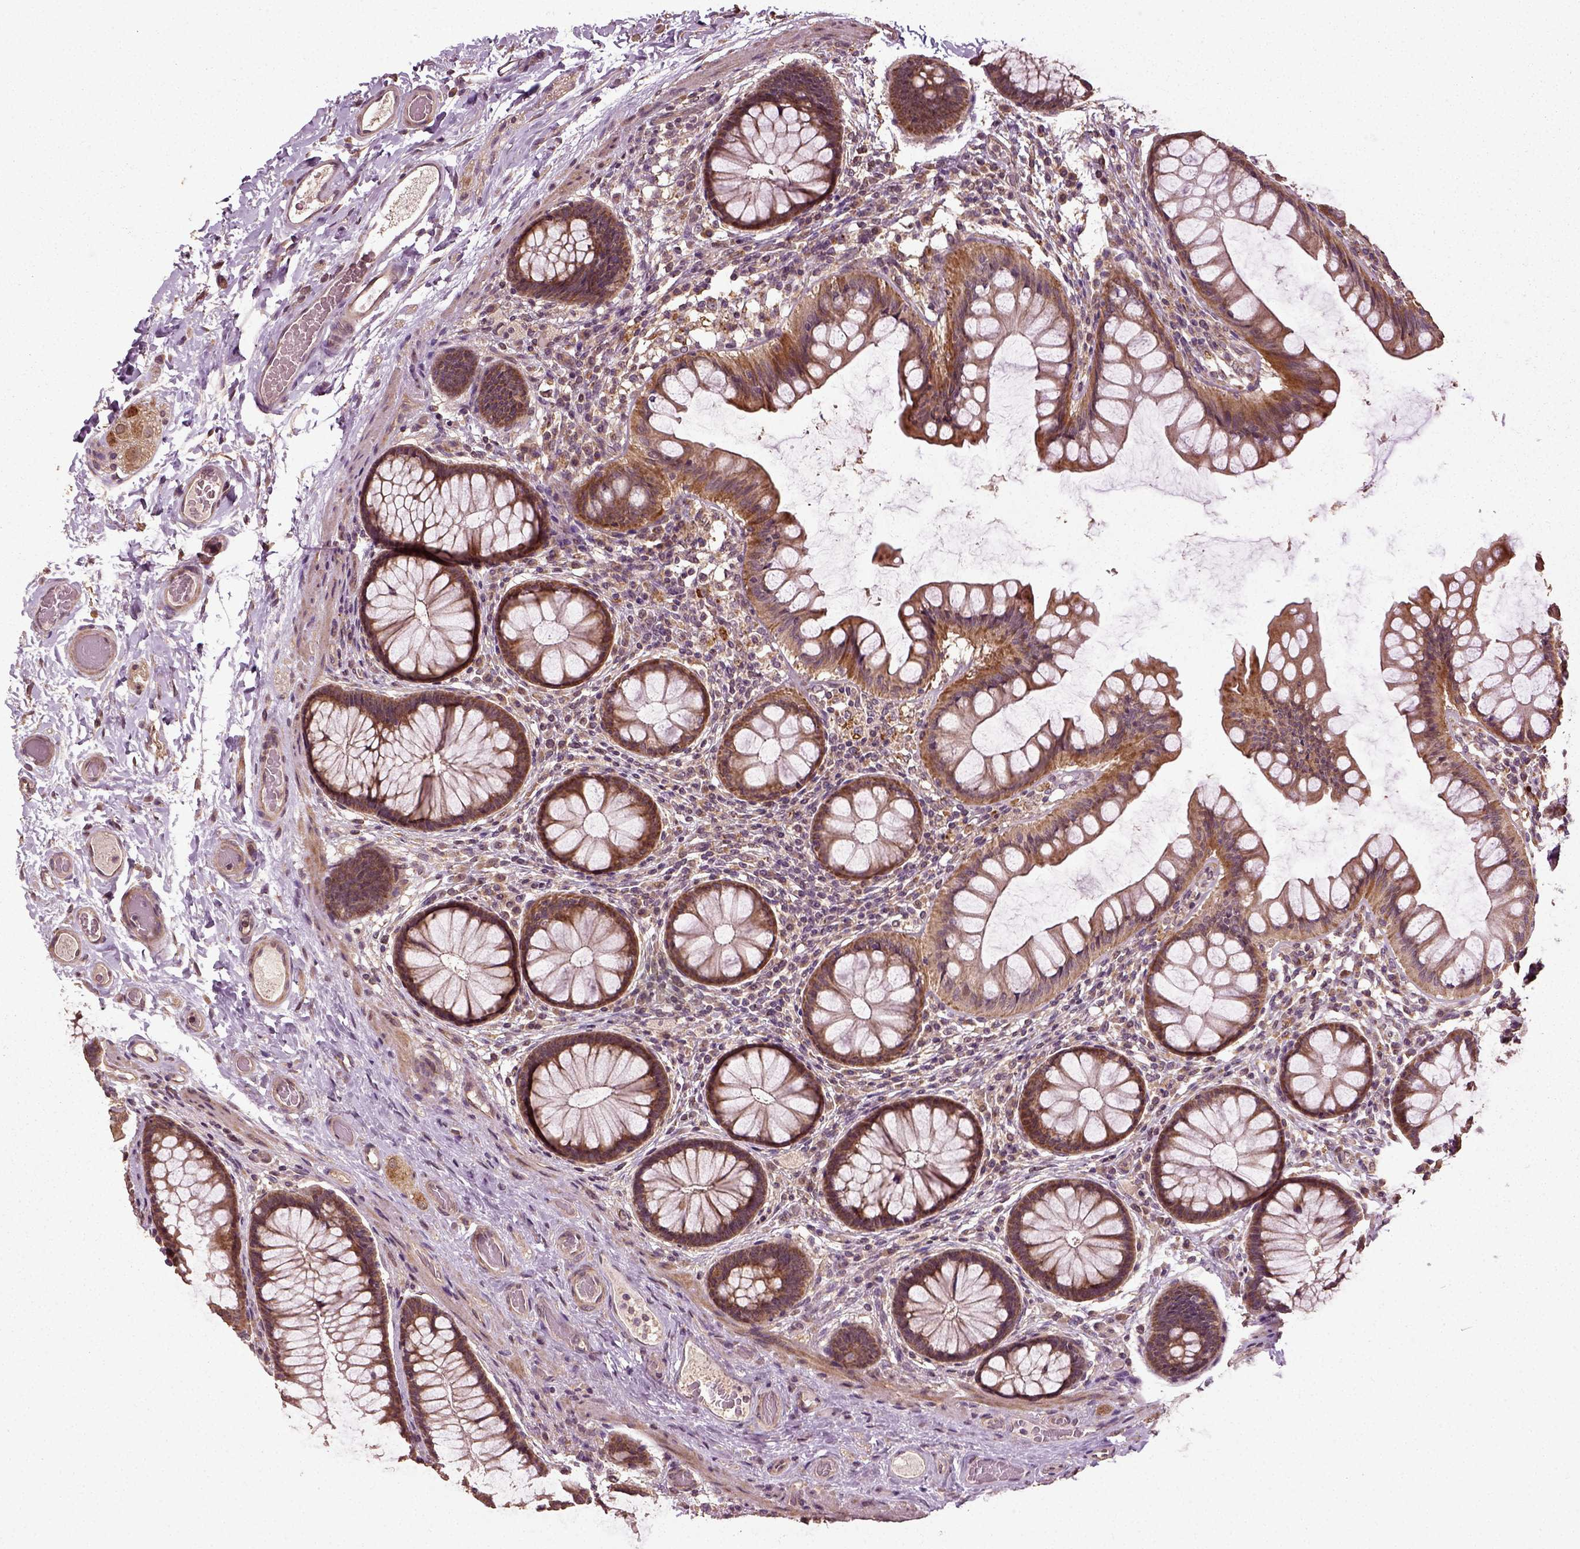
{"staining": {"intensity": "moderate", "quantity": "<25%", "location": "cytoplasmic/membranous"}, "tissue": "colon", "cell_type": "Endothelial cells", "image_type": "normal", "snomed": [{"axis": "morphology", "description": "Normal tissue, NOS"}, {"axis": "topography", "description": "Colon"}], "caption": "Endothelial cells exhibit moderate cytoplasmic/membranous expression in approximately <25% of cells in benign colon.", "gene": "ERV3", "patient": {"sex": "female", "age": 65}}